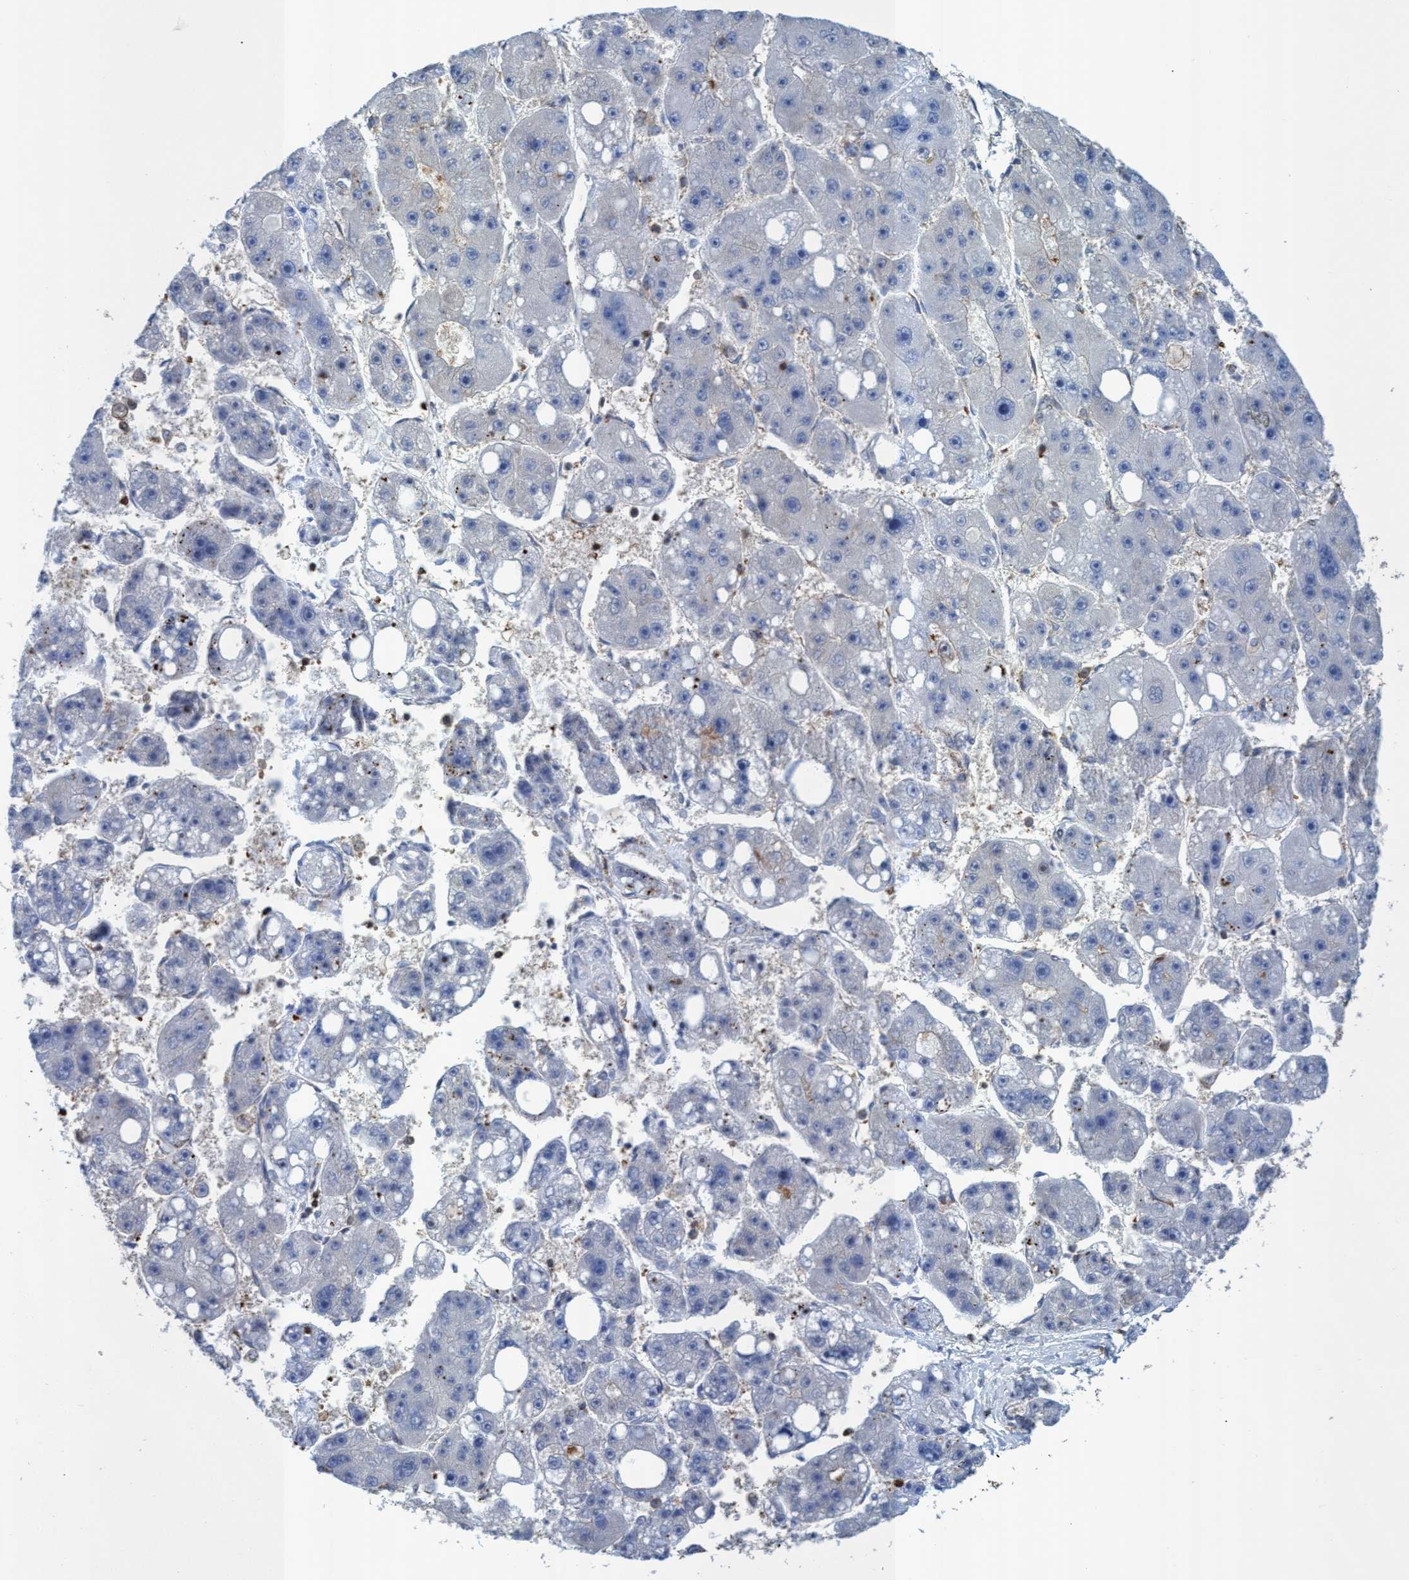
{"staining": {"intensity": "negative", "quantity": "none", "location": "none"}, "tissue": "liver cancer", "cell_type": "Tumor cells", "image_type": "cancer", "snomed": [{"axis": "morphology", "description": "Carcinoma, Hepatocellular, NOS"}, {"axis": "topography", "description": "Liver"}], "caption": "Immunohistochemistry histopathology image of neoplastic tissue: human hepatocellular carcinoma (liver) stained with DAB displays no significant protein expression in tumor cells.", "gene": "EZR", "patient": {"sex": "female", "age": 61}}